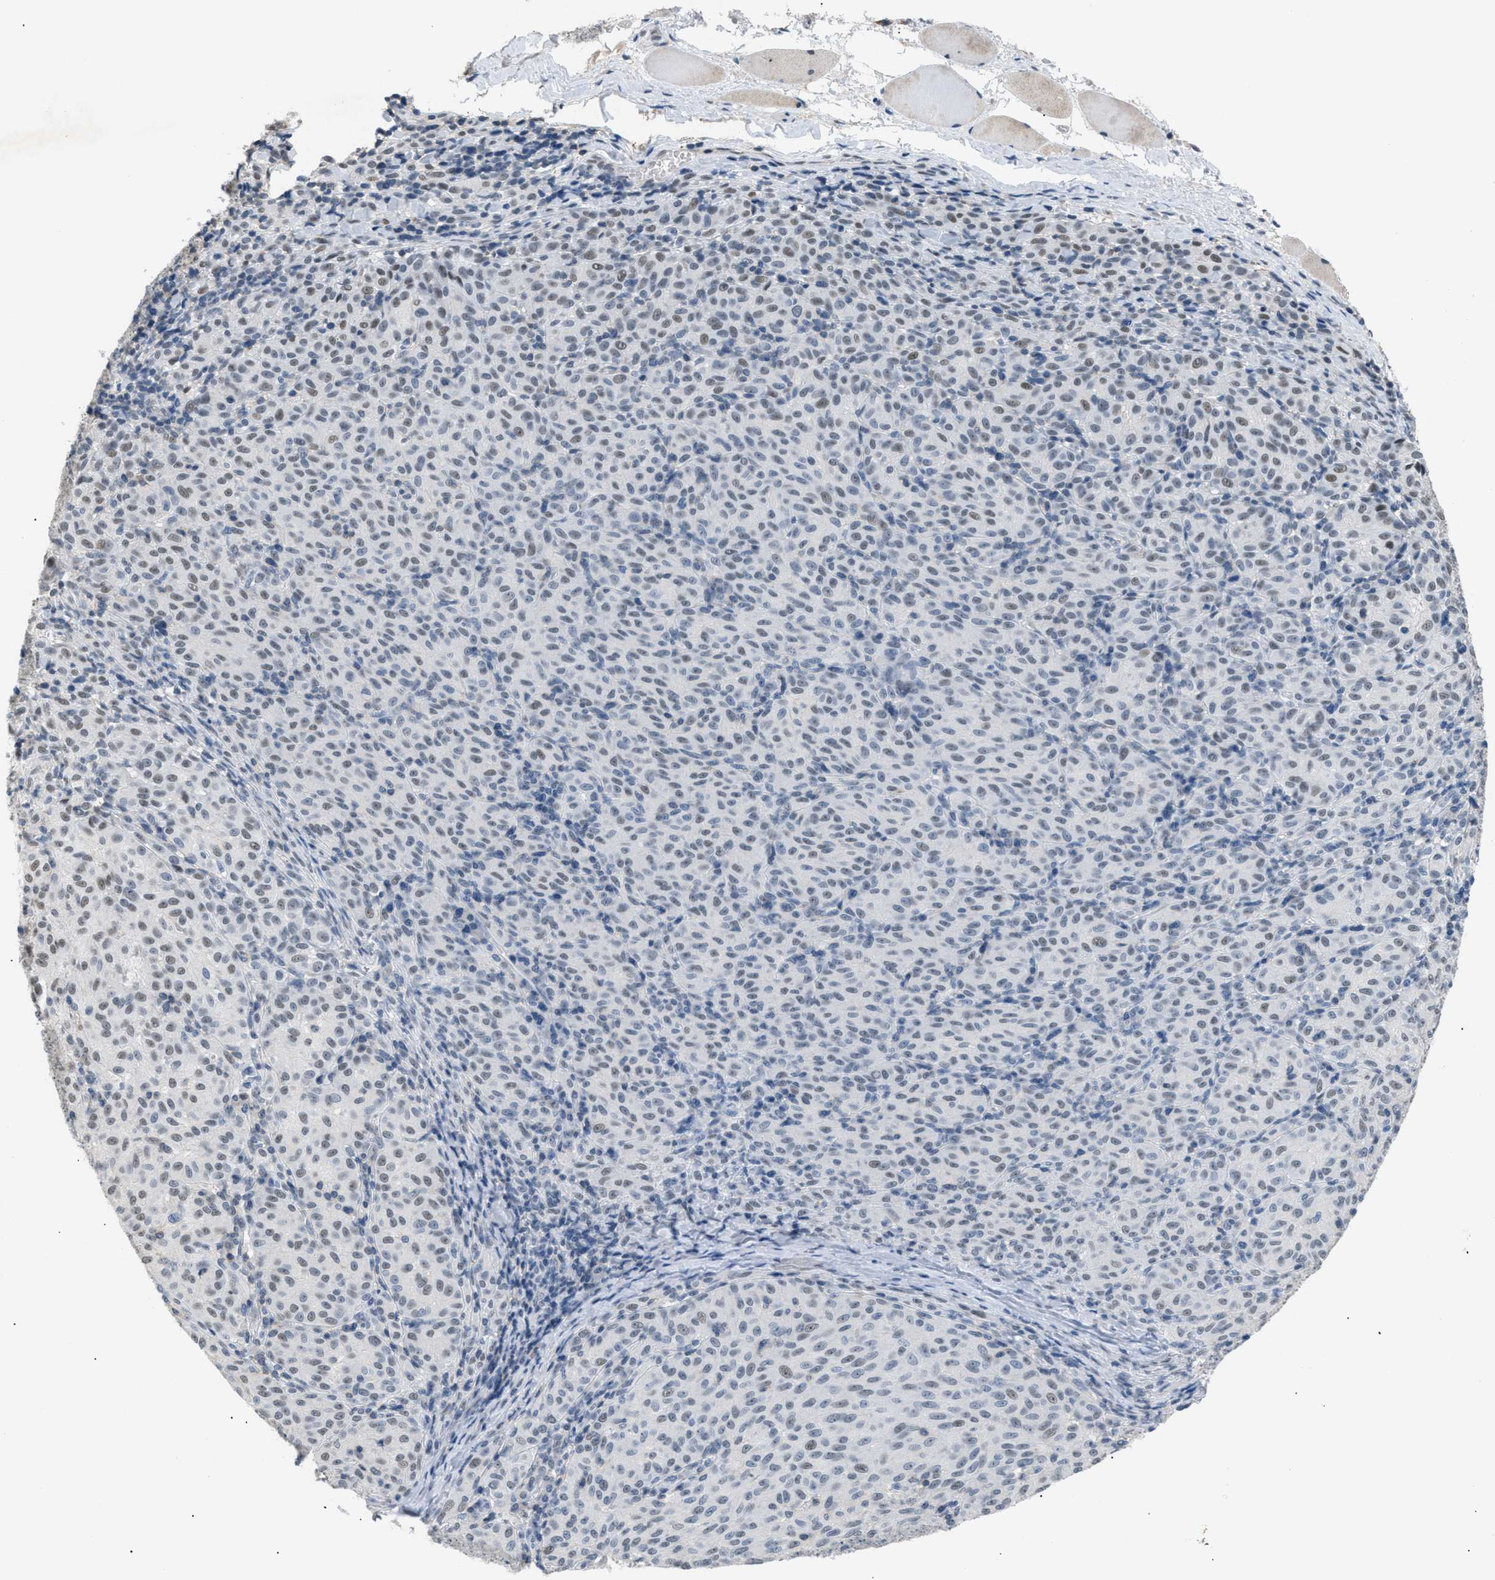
{"staining": {"intensity": "weak", "quantity": "<25%", "location": "nuclear"}, "tissue": "melanoma", "cell_type": "Tumor cells", "image_type": "cancer", "snomed": [{"axis": "morphology", "description": "Malignant melanoma, NOS"}, {"axis": "topography", "description": "Skin"}], "caption": "Tumor cells are negative for protein expression in human malignant melanoma.", "gene": "KCNC3", "patient": {"sex": "female", "age": 72}}